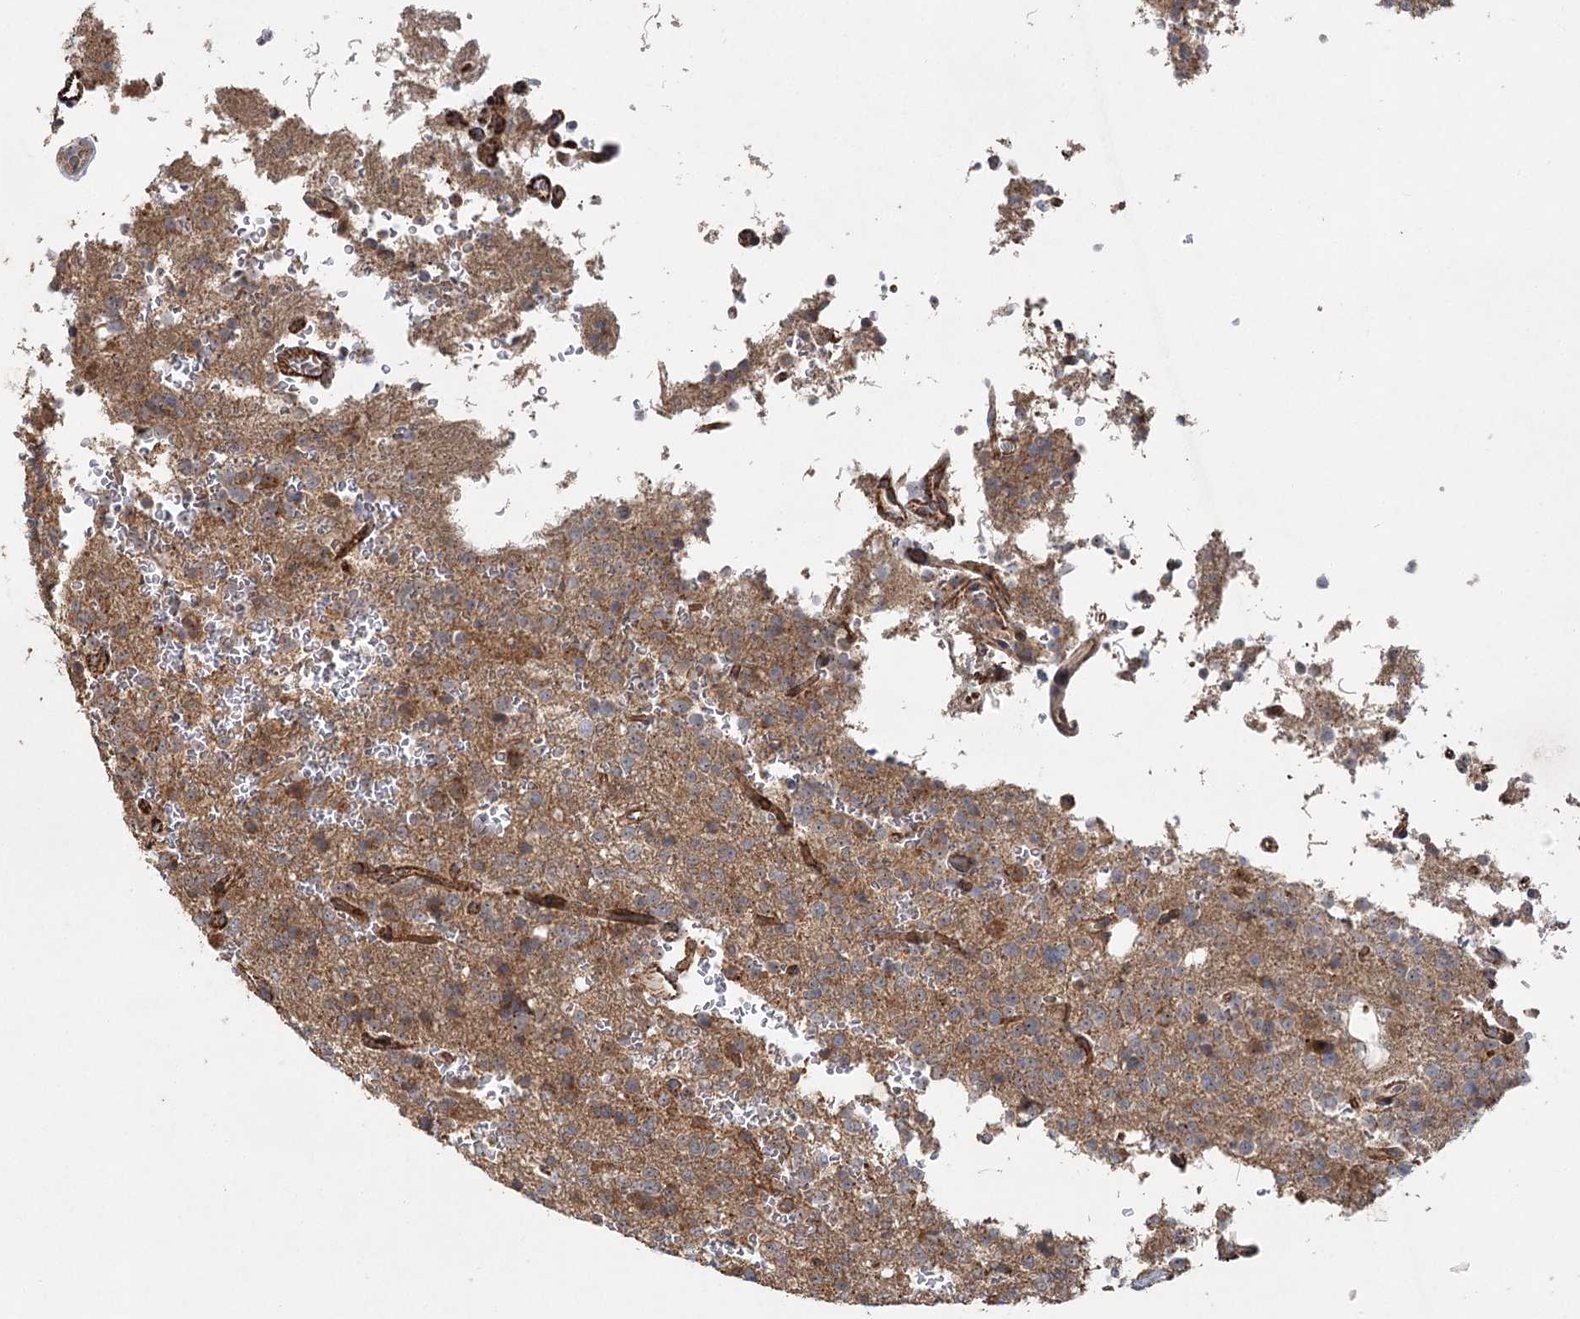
{"staining": {"intensity": "moderate", "quantity": ">75%", "location": "cytoplasmic/membranous"}, "tissue": "glioma", "cell_type": "Tumor cells", "image_type": "cancer", "snomed": [{"axis": "morphology", "description": "Glioma, malignant, High grade"}, {"axis": "topography", "description": "Brain"}], "caption": "This micrograph shows glioma stained with immunohistochemistry to label a protein in brown. The cytoplasmic/membranous of tumor cells show moderate positivity for the protein. Nuclei are counter-stained blue.", "gene": "RAPGEF6", "patient": {"sex": "female", "age": 62}}